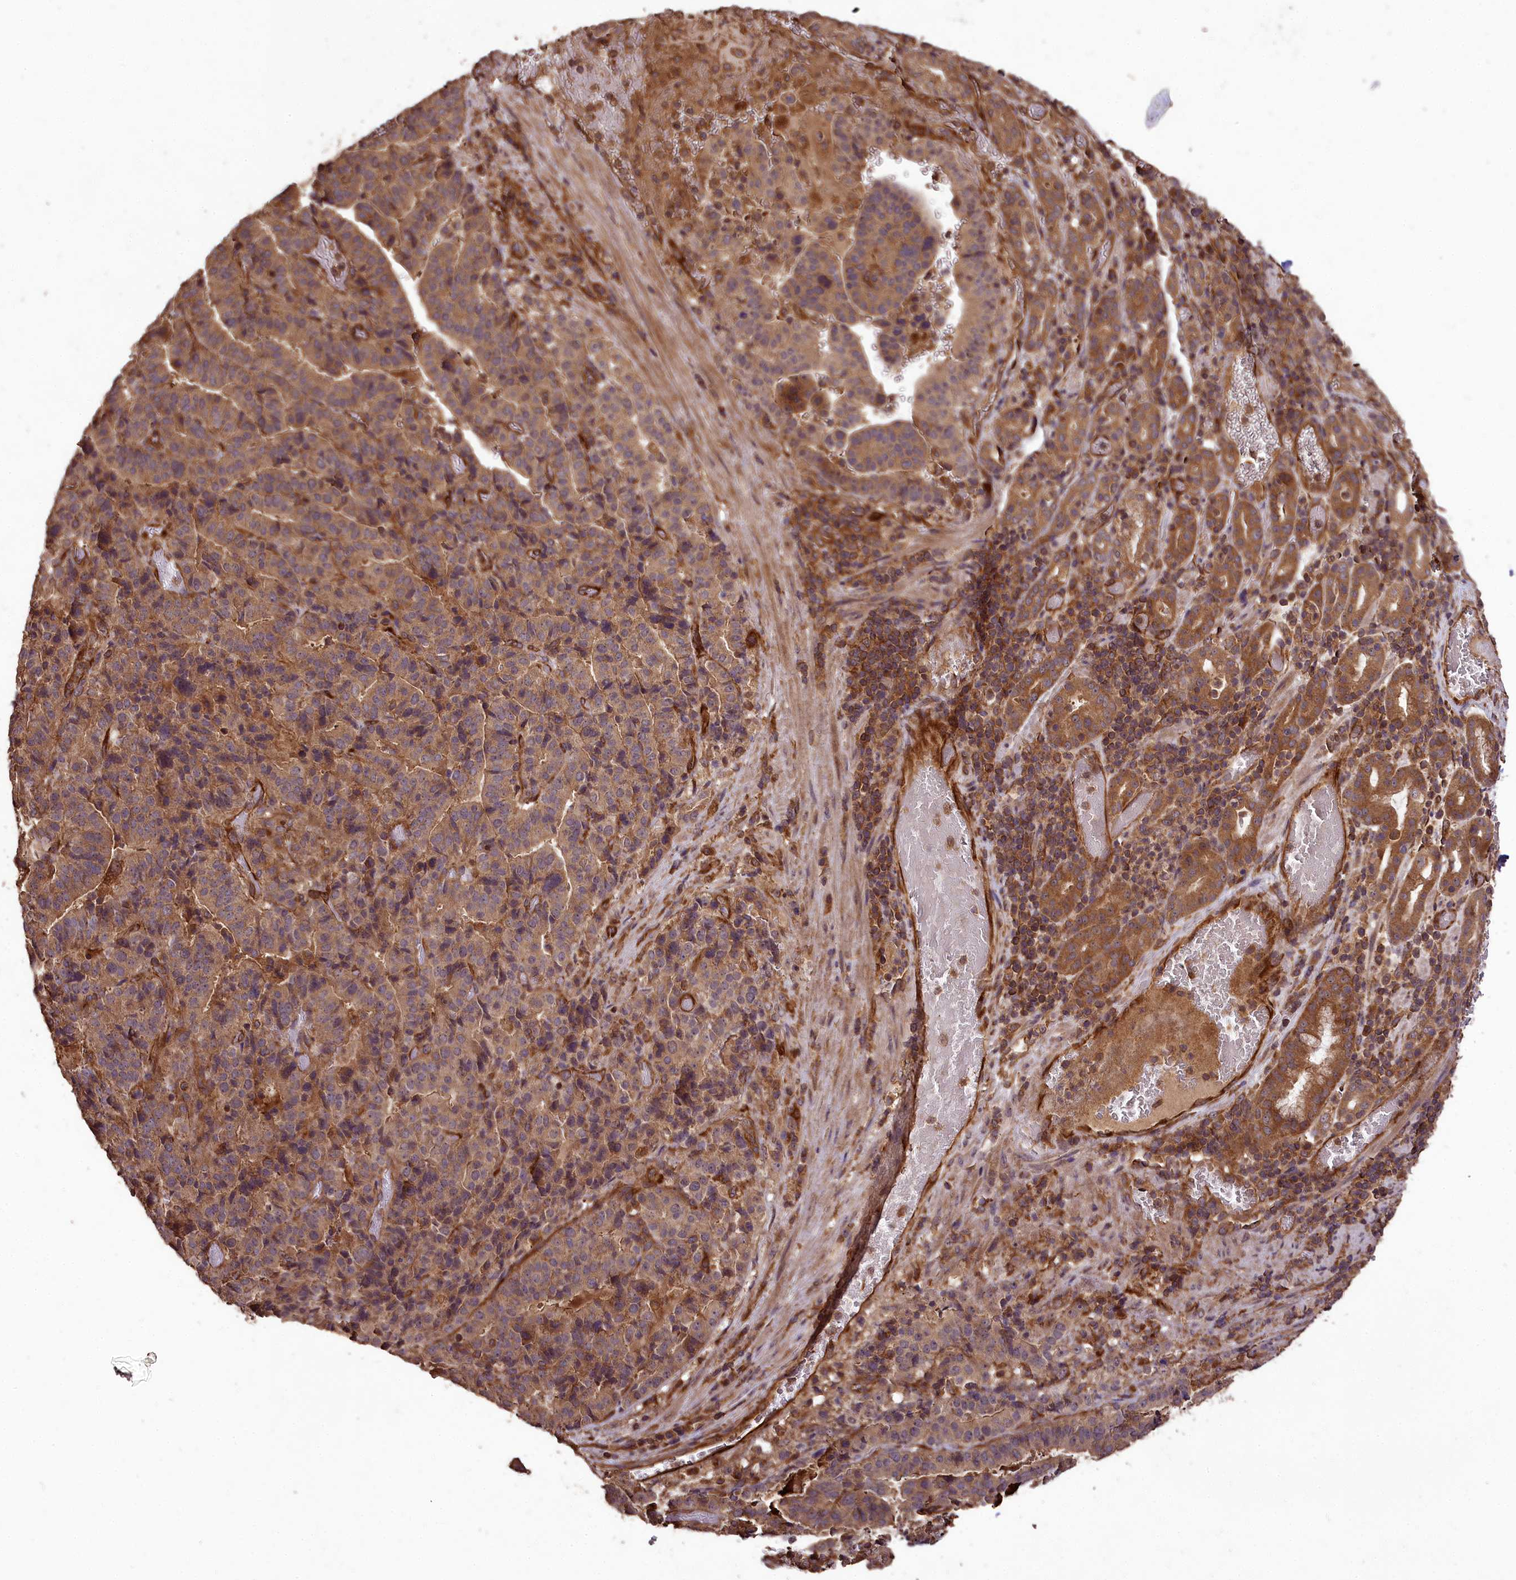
{"staining": {"intensity": "moderate", "quantity": ">75%", "location": "cytoplasmic/membranous"}, "tissue": "stomach cancer", "cell_type": "Tumor cells", "image_type": "cancer", "snomed": [{"axis": "morphology", "description": "Adenocarcinoma, NOS"}, {"axis": "topography", "description": "Stomach"}], "caption": "Immunohistochemistry (IHC) micrograph of neoplastic tissue: human stomach cancer (adenocarcinoma) stained using IHC demonstrates medium levels of moderate protein expression localized specifically in the cytoplasmic/membranous of tumor cells, appearing as a cytoplasmic/membranous brown color.", "gene": "TTLL10", "patient": {"sex": "male", "age": 48}}